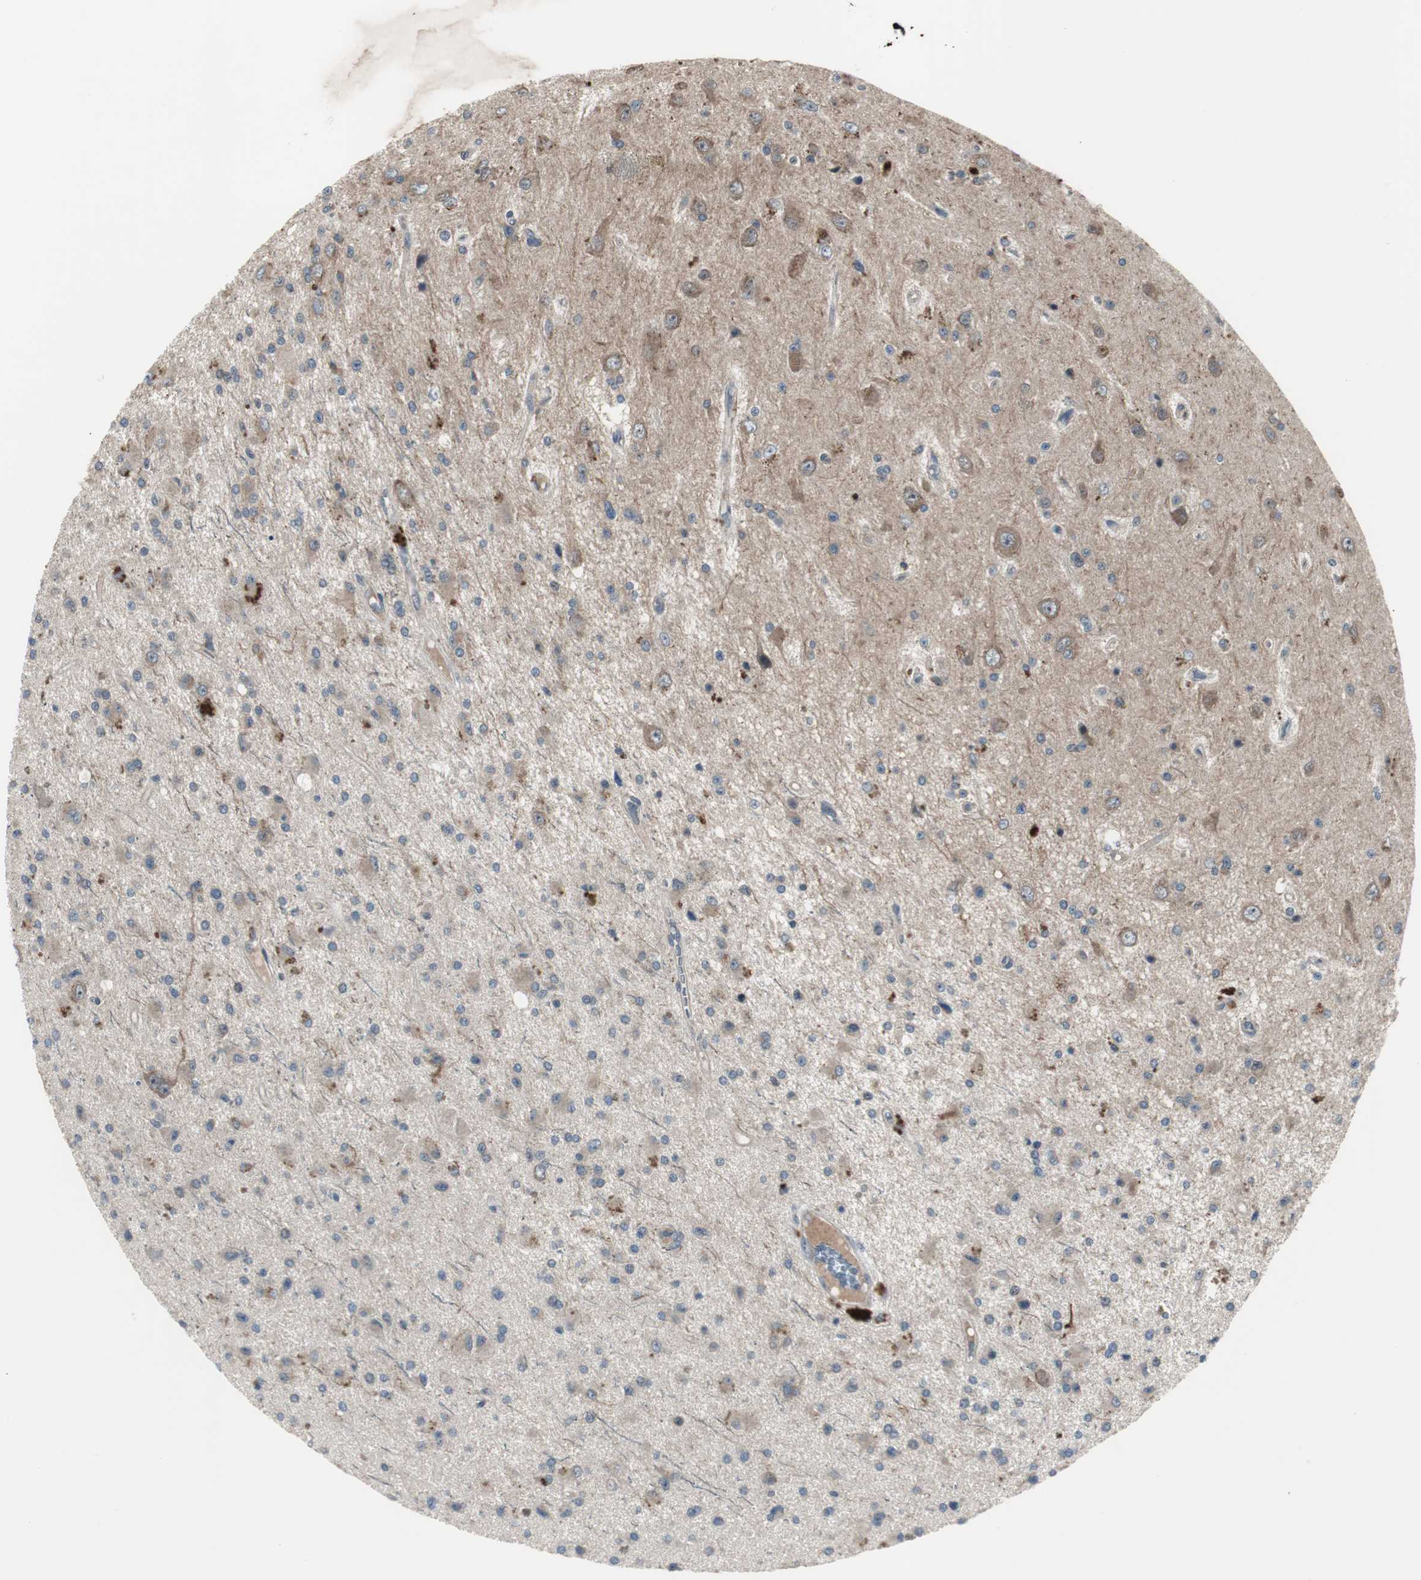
{"staining": {"intensity": "weak", "quantity": ">75%", "location": "cytoplasmic/membranous"}, "tissue": "glioma", "cell_type": "Tumor cells", "image_type": "cancer", "snomed": [{"axis": "morphology", "description": "Glioma, malignant, Low grade"}, {"axis": "topography", "description": "Brain"}], "caption": "This histopathology image reveals malignant low-grade glioma stained with immunohistochemistry (IHC) to label a protein in brown. The cytoplasmic/membranous of tumor cells show weak positivity for the protein. Nuclei are counter-stained blue.", "gene": "ZMPSTE24", "patient": {"sex": "male", "age": 58}}